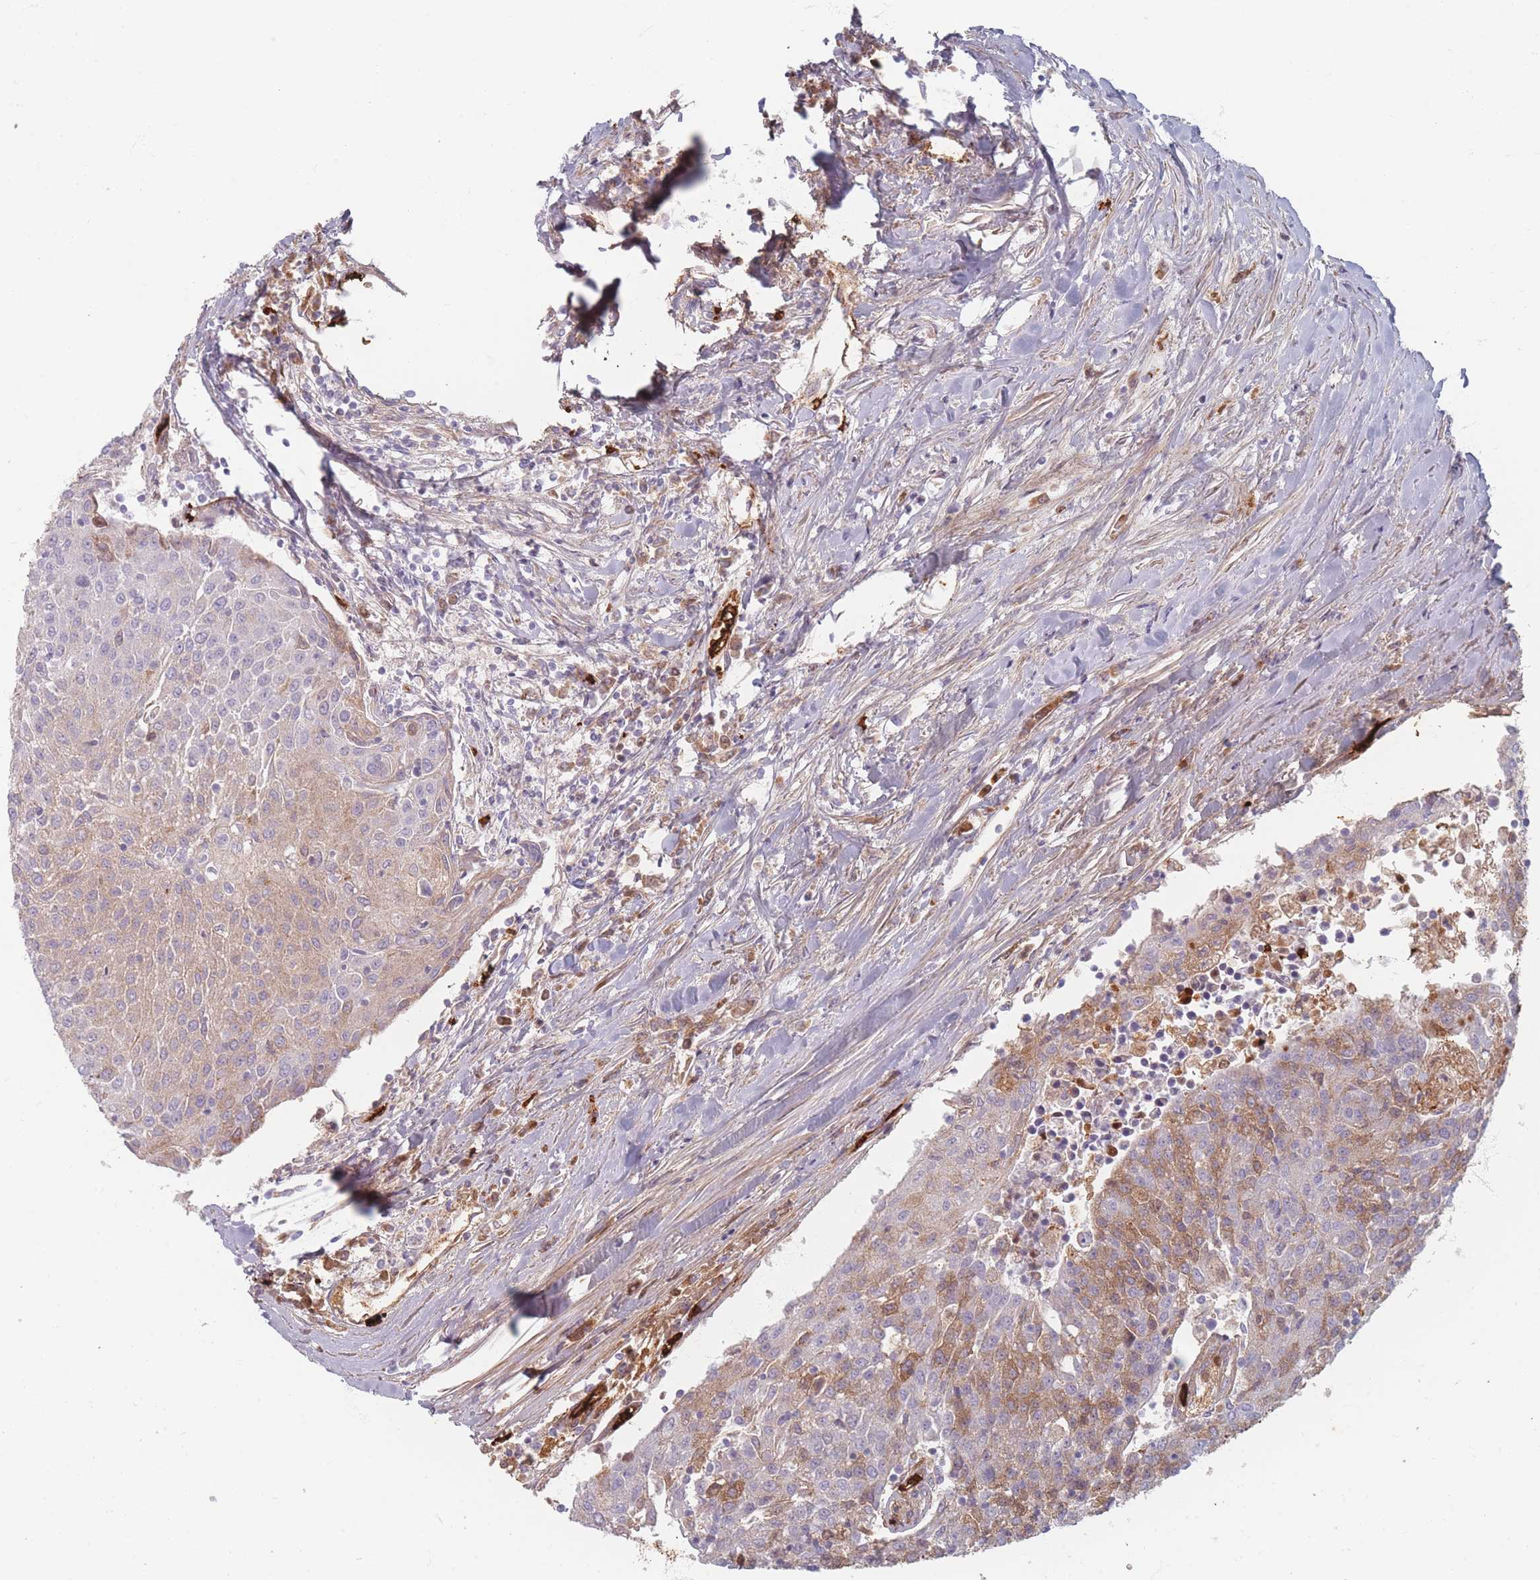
{"staining": {"intensity": "strong", "quantity": "25%-75%", "location": "cytoplasmic/membranous"}, "tissue": "urothelial cancer", "cell_type": "Tumor cells", "image_type": "cancer", "snomed": [{"axis": "morphology", "description": "Urothelial carcinoma, High grade"}, {"axis": "topography", "description": "Urinary bladder"}], "caption": "Immunohistochemical staining of urothelial cancer shows strong cytoplasmic/membranous protein expression in approximately 25%-75% of tumor cells.", "gene": "SLC2A6", "patient": {"sex": "female", "age": 85}}